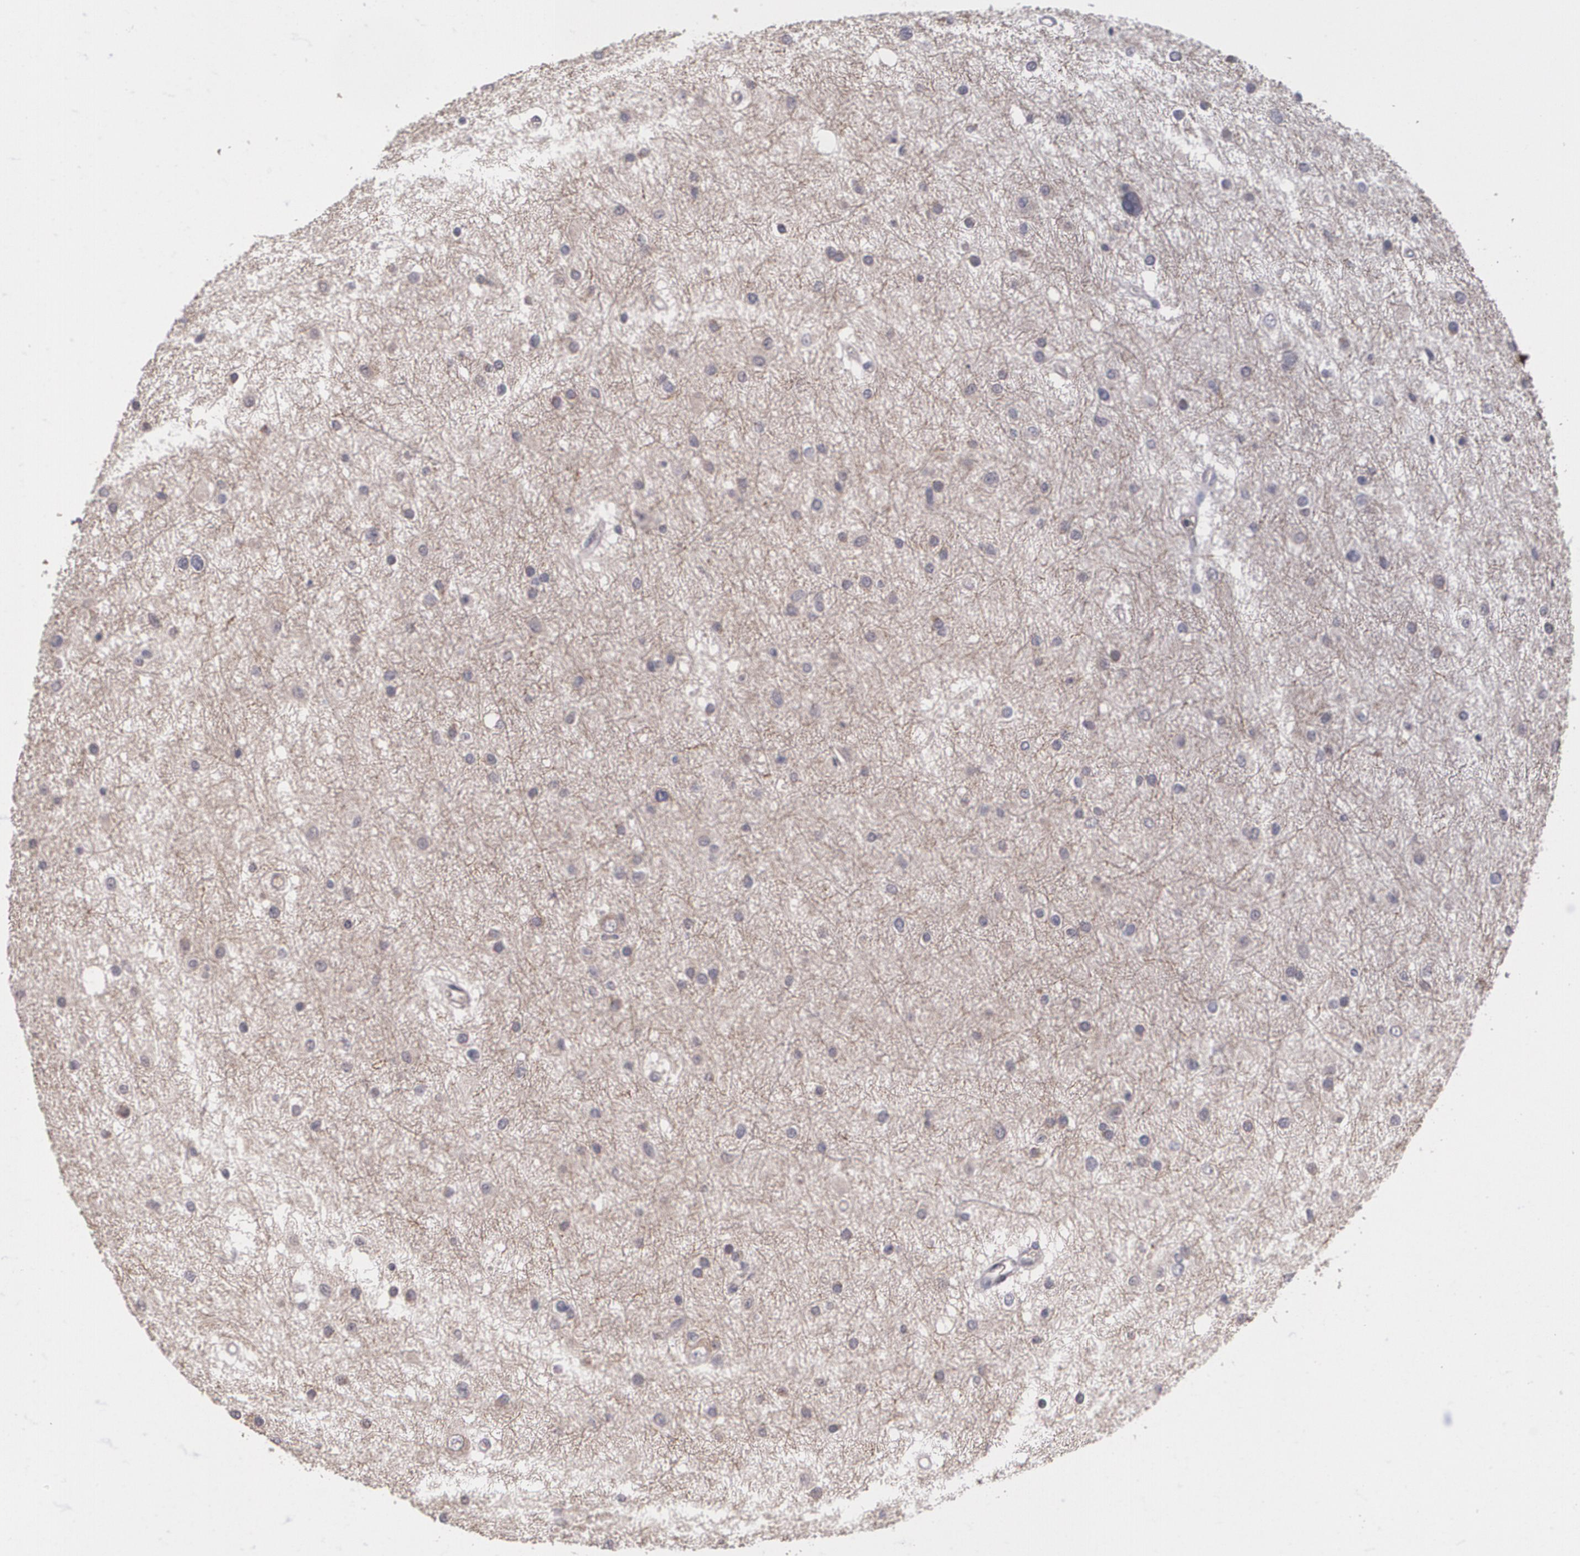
{"staining": {"intensity": "negative", "quantity": "none", "location": "none"}, "tissue": "glioma", "cell_type": "Tumor cells", "image_type": "cancer", "snomed": [{"axis": "morphology", "description": "Glioma, malignant, Low grade"}, {"axis": "topography", "description": "Brain"}], "caption": "Protein analysis of malignant low-grade glioma shows no significant expression in tumor cells.", "gene": "IFNGR2", "patient": {"sex": "female", "age": 36}}